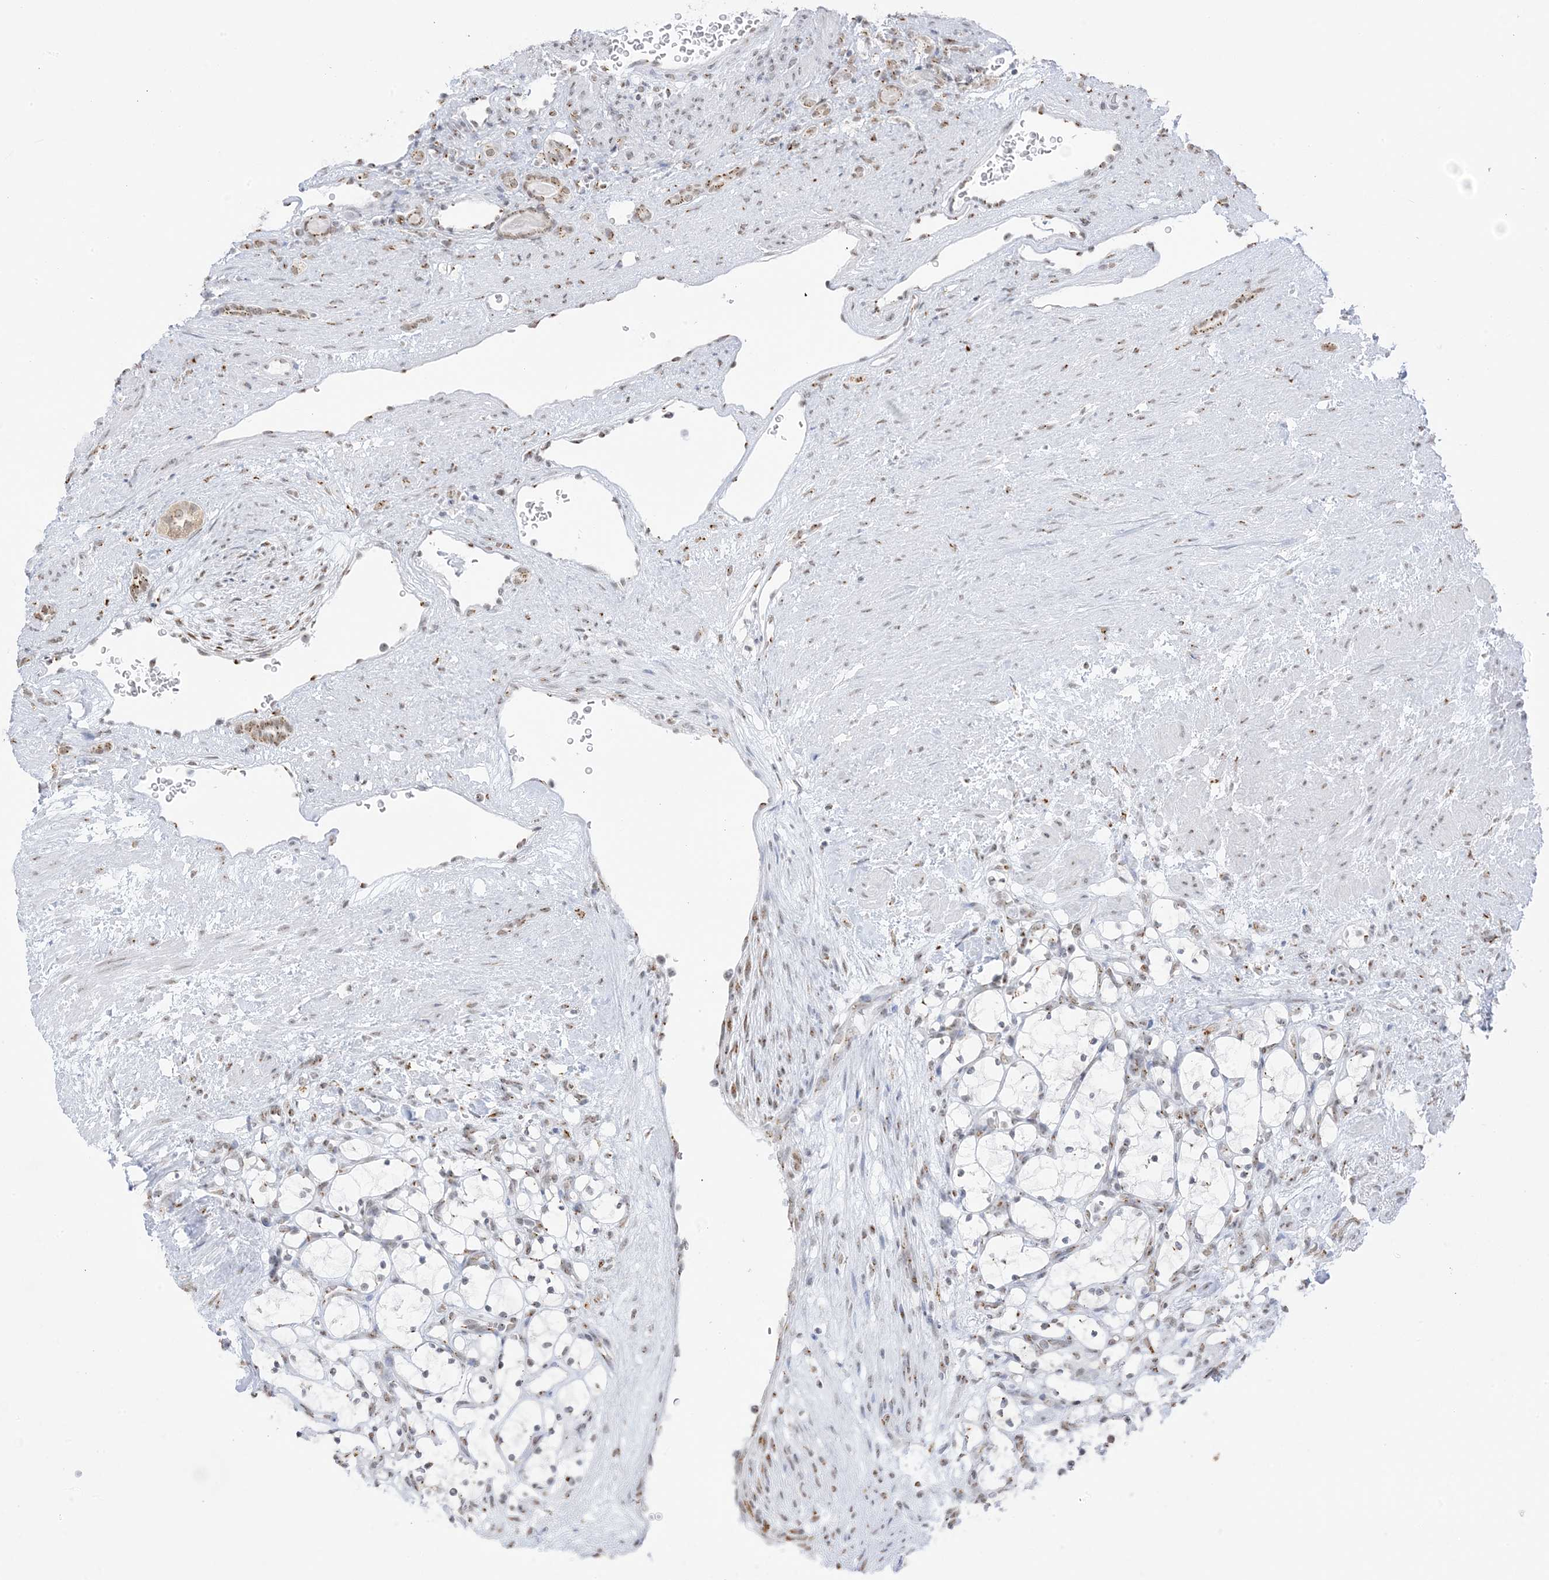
{"staining": {"intensity": "negative", "quantity": "none", "location": "none"}, "tissue": "renal cancer", "cell_type": "Tumor cells", "image_type": "cancer", "snomed": [{"axis": "morphology", "description": "Adenocarcinoma, NOS"}, {"axis": "topography", "description": "Kidney"}], "caption": "DAB immunohistochemical staining of renal cancer (adenocarcinoma) shows no significant staining in tumor cells.", "gene": "GPR107", "patient": {"sex": "female", "age": 69}}